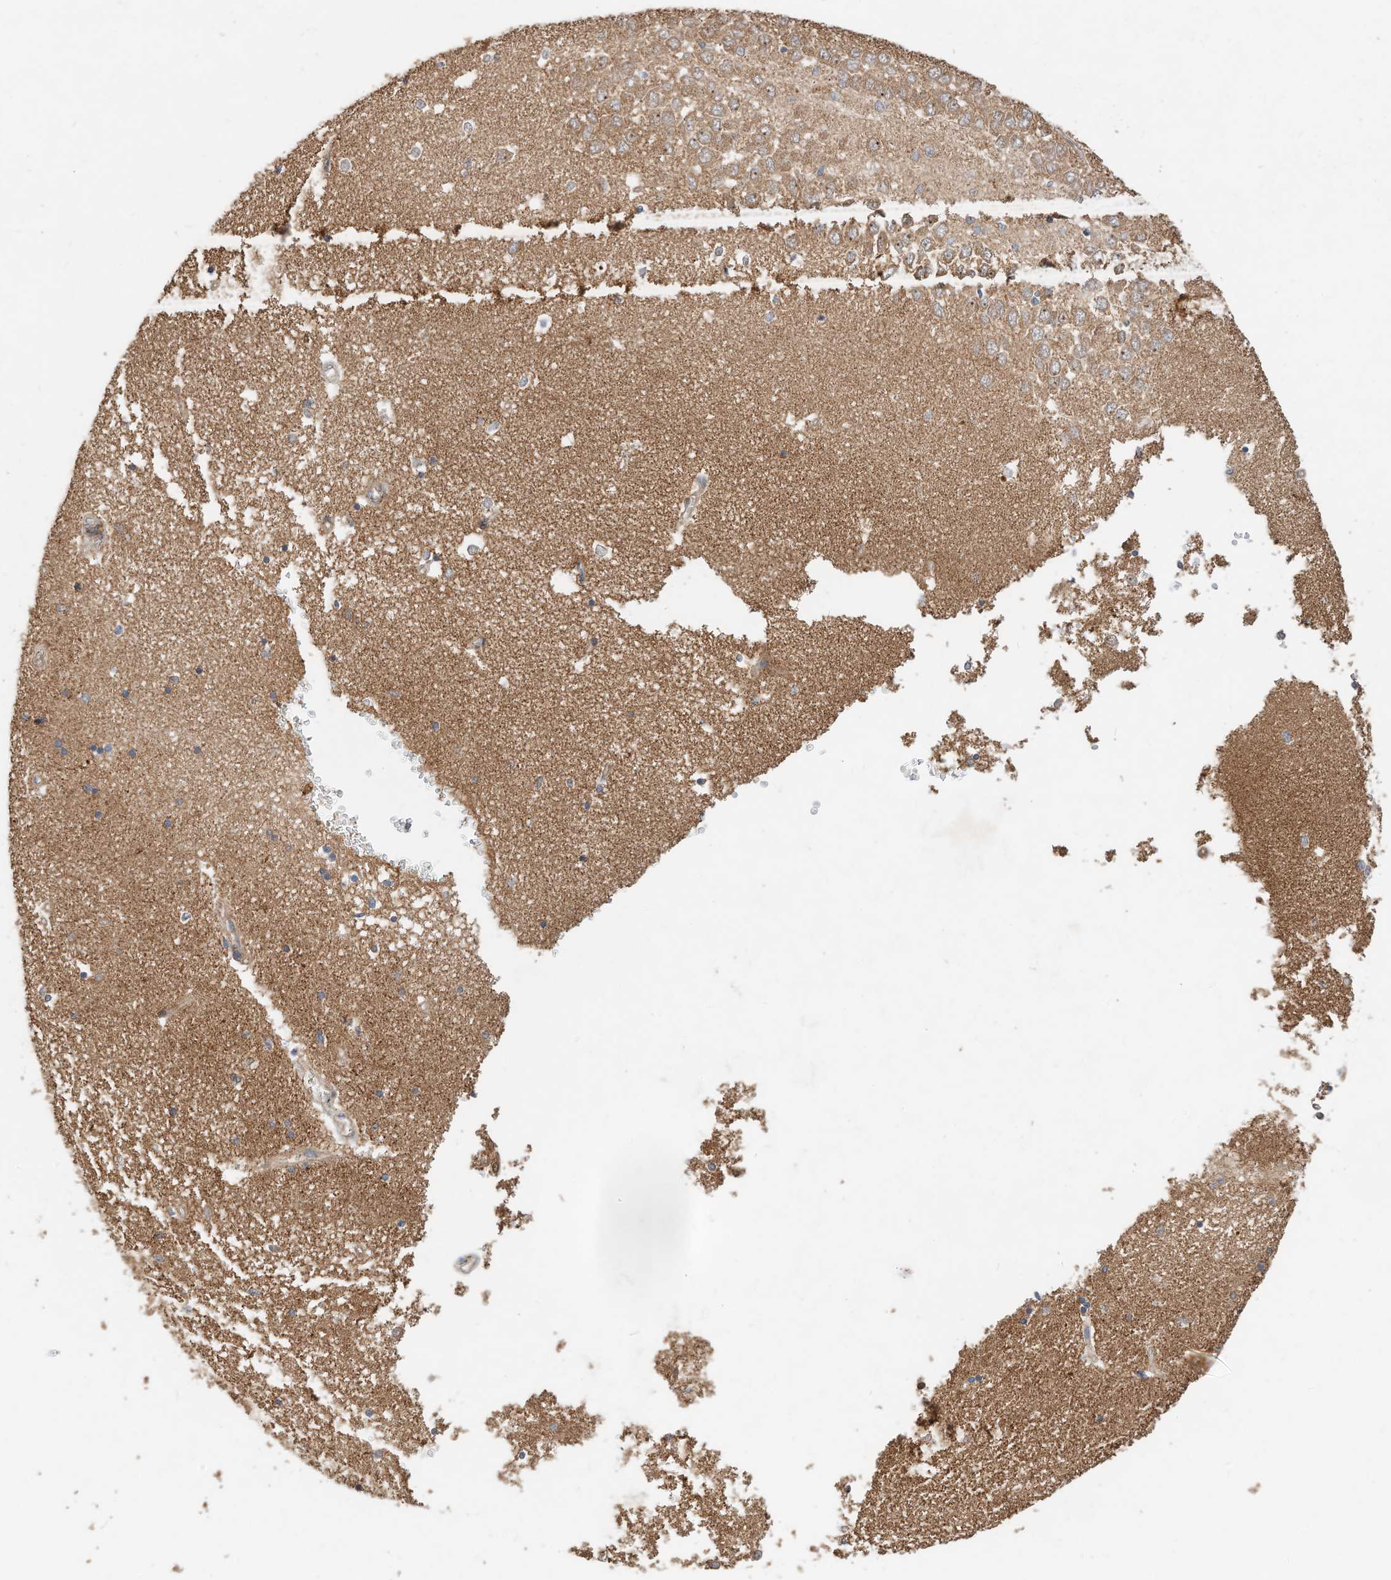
{"staining": {"intensity": "moderate", "quantity": "<25%", "location": "cytoplasmic/membranous"}, "tissue": "hippocampus", "cell_type": "Glial cells", "image_type": "normal", "snomed": [{"axis": "morphology", "description": "Normal tissue, NOS"}, {"axis": "topography", "description": "Hippocampus"}], "caption": "Normal hippocampus displays moderate cytoplasmic/membranous staining in about <25% of glial cells, visualized by immunohistochemistry. The protein is shown in brown color, while the nuclei are stained blue.", "gene": "CPAMD8", "patient": {"sex": "male", "age": 45}}